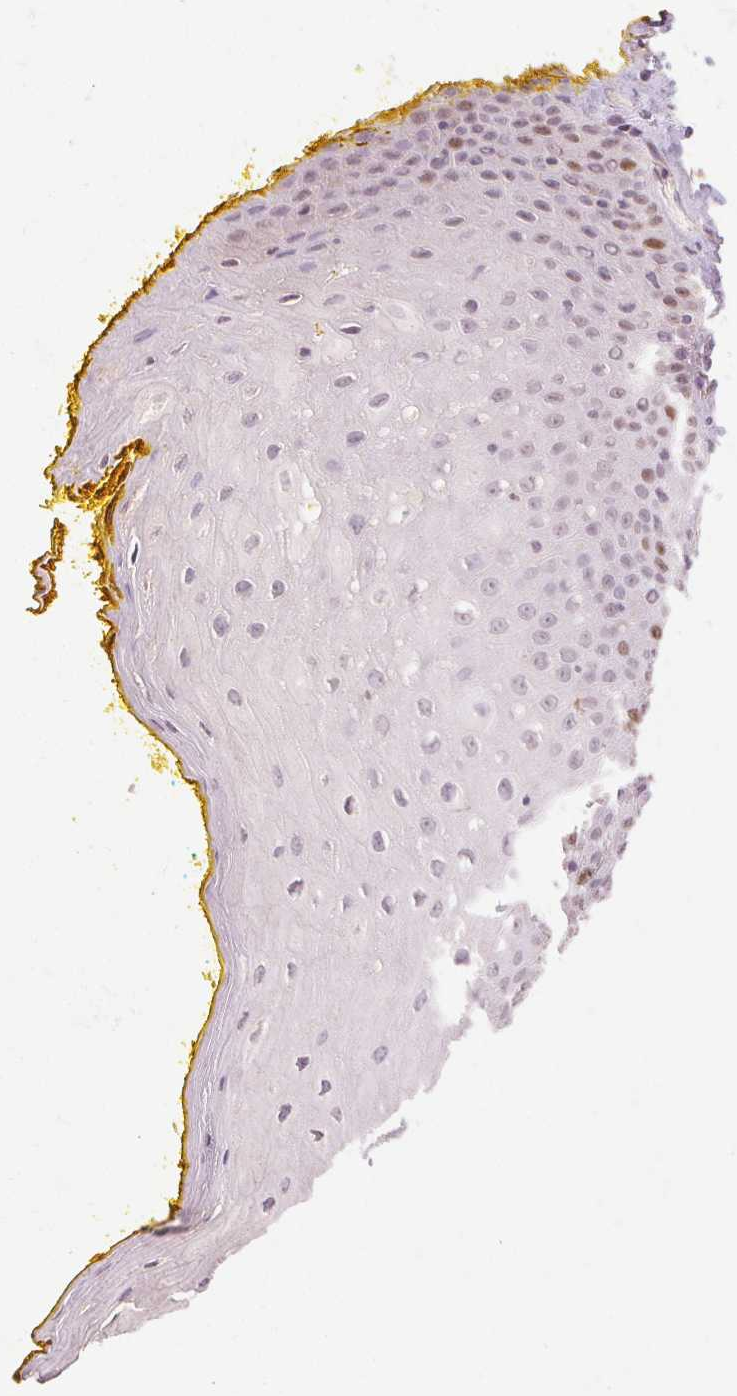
{"staining": {"intensity": "moderate", "quantity": "<25%", "location": "nuclear"}, "tissue": "oral mucosa", "cell_type": "Squamous epithelial cells", "image_type": "normal", "snomed": [{"axis": "morphology", "description": "Normal tissue, NOS"}, {"axis": "morphology", "description": "Squamous cell carcinoma, NOS"}, {"axis": "topography", "description": "Oral tissue"}, {"axis": "topography", "description": "Head-Neck"}], "caption": "This micrograph exhibits immunohistochemistry staining of benign human oral mucosa, with low moderate nuclear expression in approximately <25% of squamous epithelial cells.", "gene": "SKP2", "patient": {"sex": "female", "age": 70}}